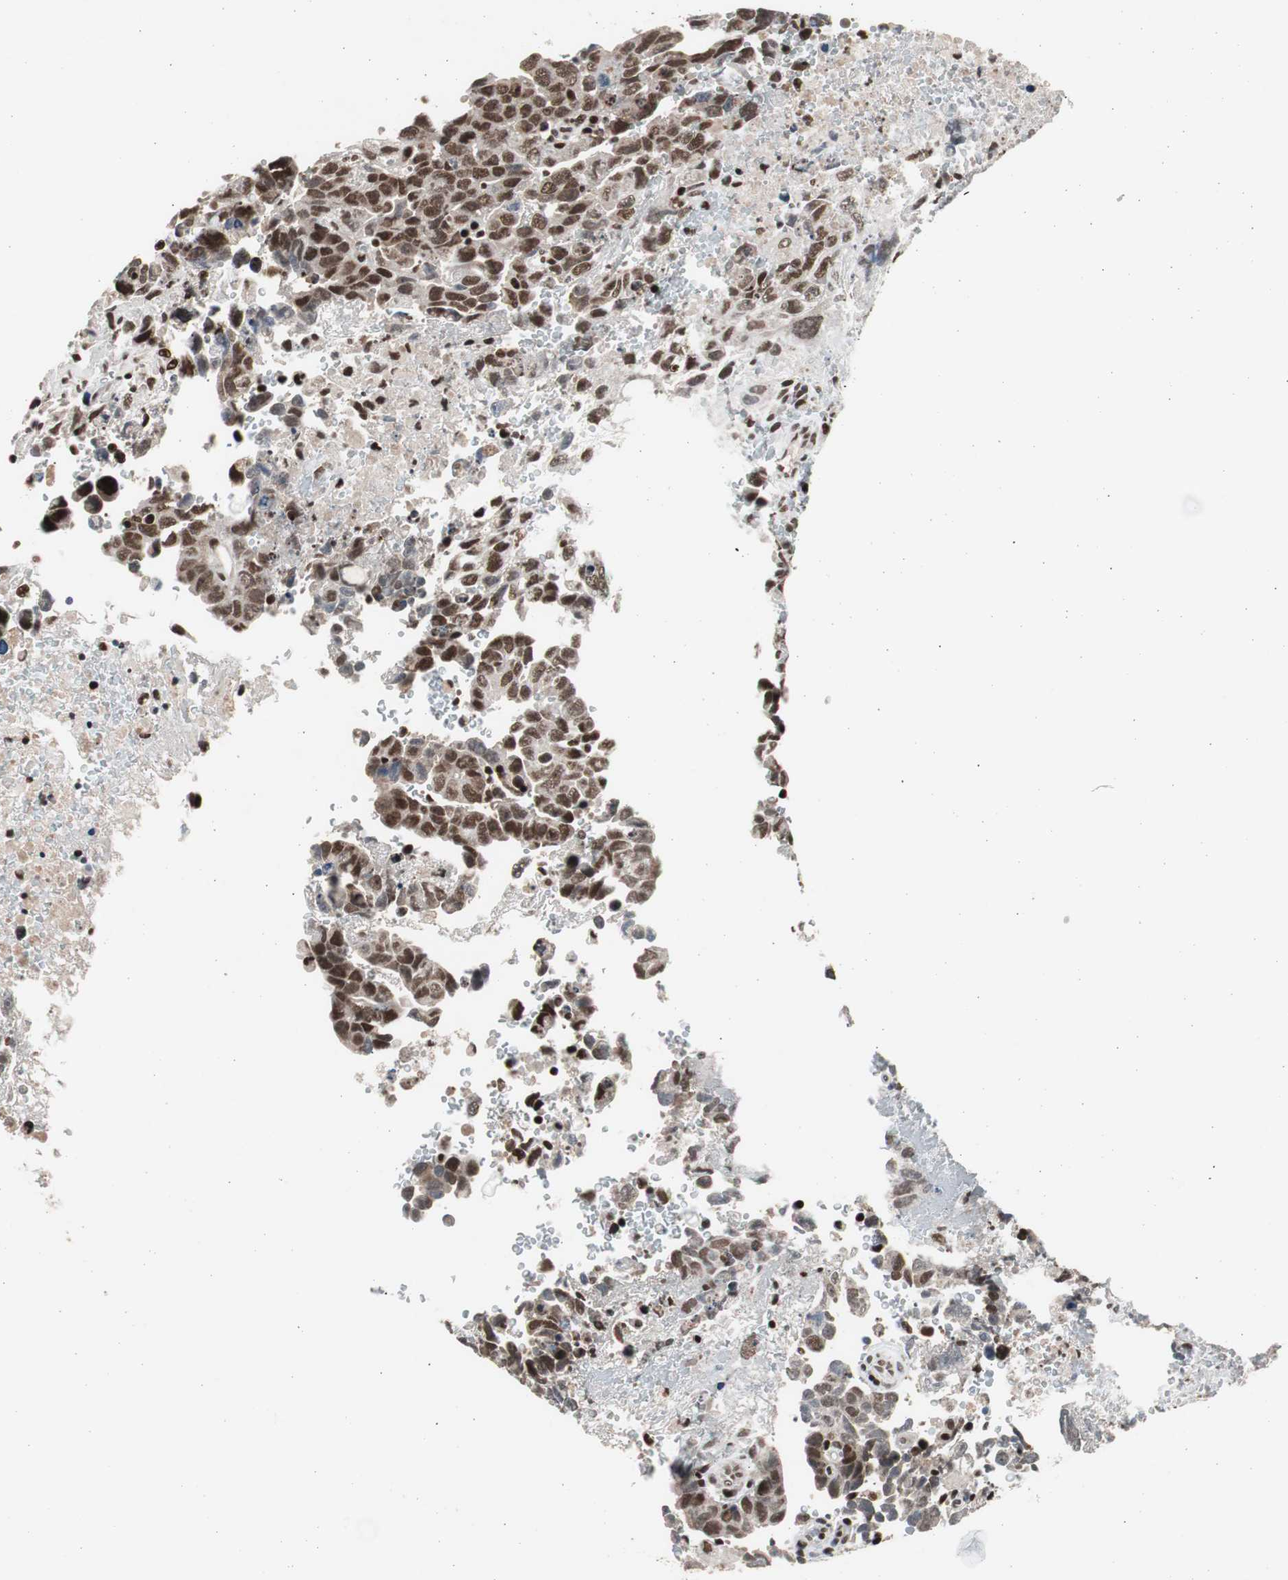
{"staining": {"intensity": "strong", "quantity": ">75%", "location": "nuclear"}, "tissue": "testis cancer", "cell_type": "Tumor cells", "image_type": "cancer", "snomed": [{"axis": "morphology", "description": "Carcinoma, Embryonal, NOS"}, {"axis": "topography", "description": "Testis"}], "caption": "Testis embryonal carcinoma was stained to show a protein in brown. There is high levels of strong nuclear positivity in approximately >75% of tumor cells.", "gene": "RPA1", "patient": {"sex": "male", "age": 28}}